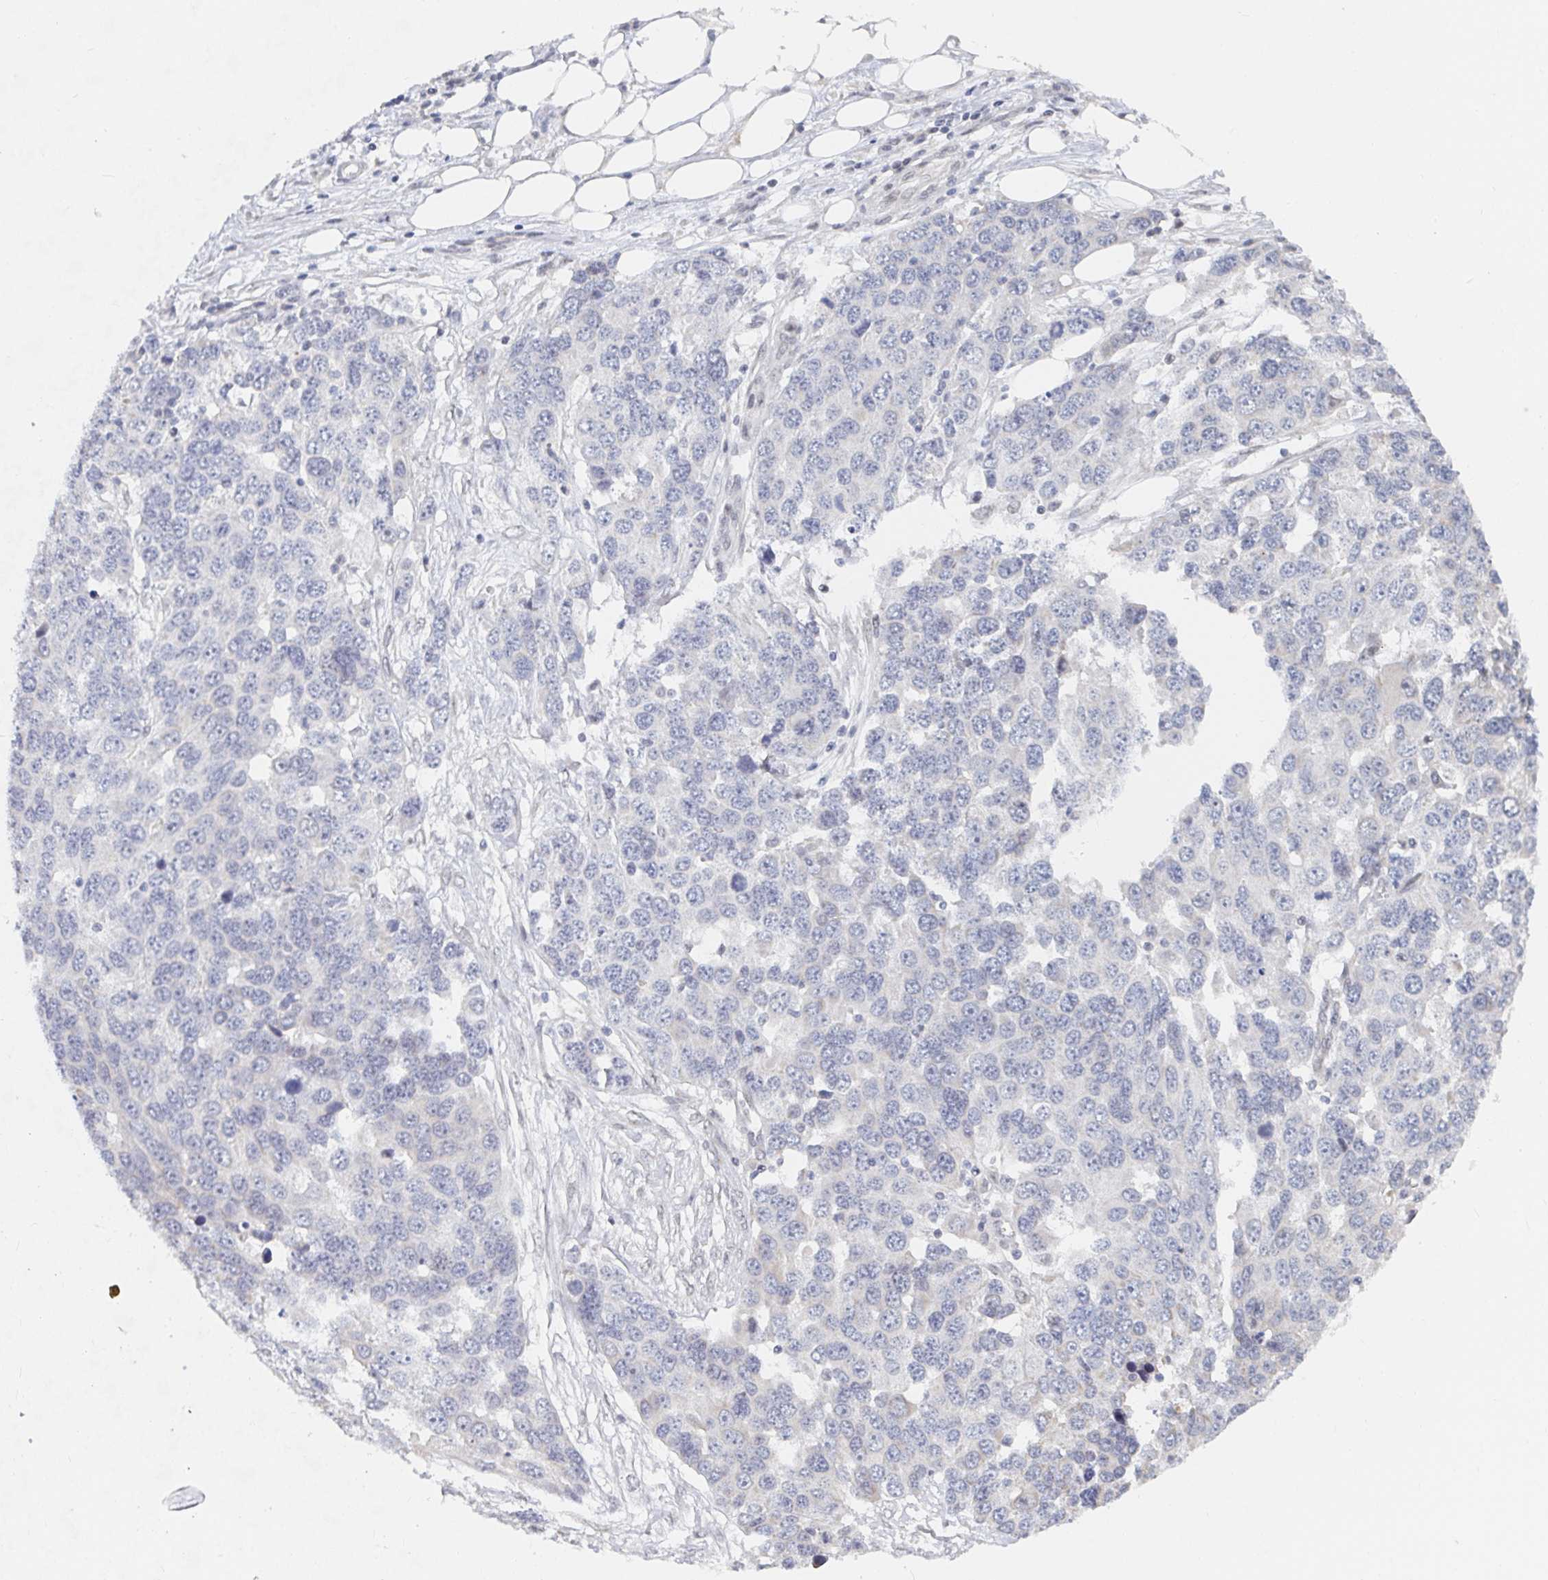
{"staining": {"intensity": "negative", "quantity": "none", "location": "none"}, "tissue": "ovarian cancer", "cell_type": "Tumor cells", "image_type": "cancer", "snomed": [{"axis": "morphology", "description": "Cystadenocarcinoma, serous, NOS"}, {"axis": "topography", "description": "Ovary"}], "caption": "Ovarian cancer (serous cystadenocarcinoma) was stained to show a protein in brown. There is no significant staining in tumor cells.", "gene": "CHD2", "patient": {"sex": "female", "age": 76}}